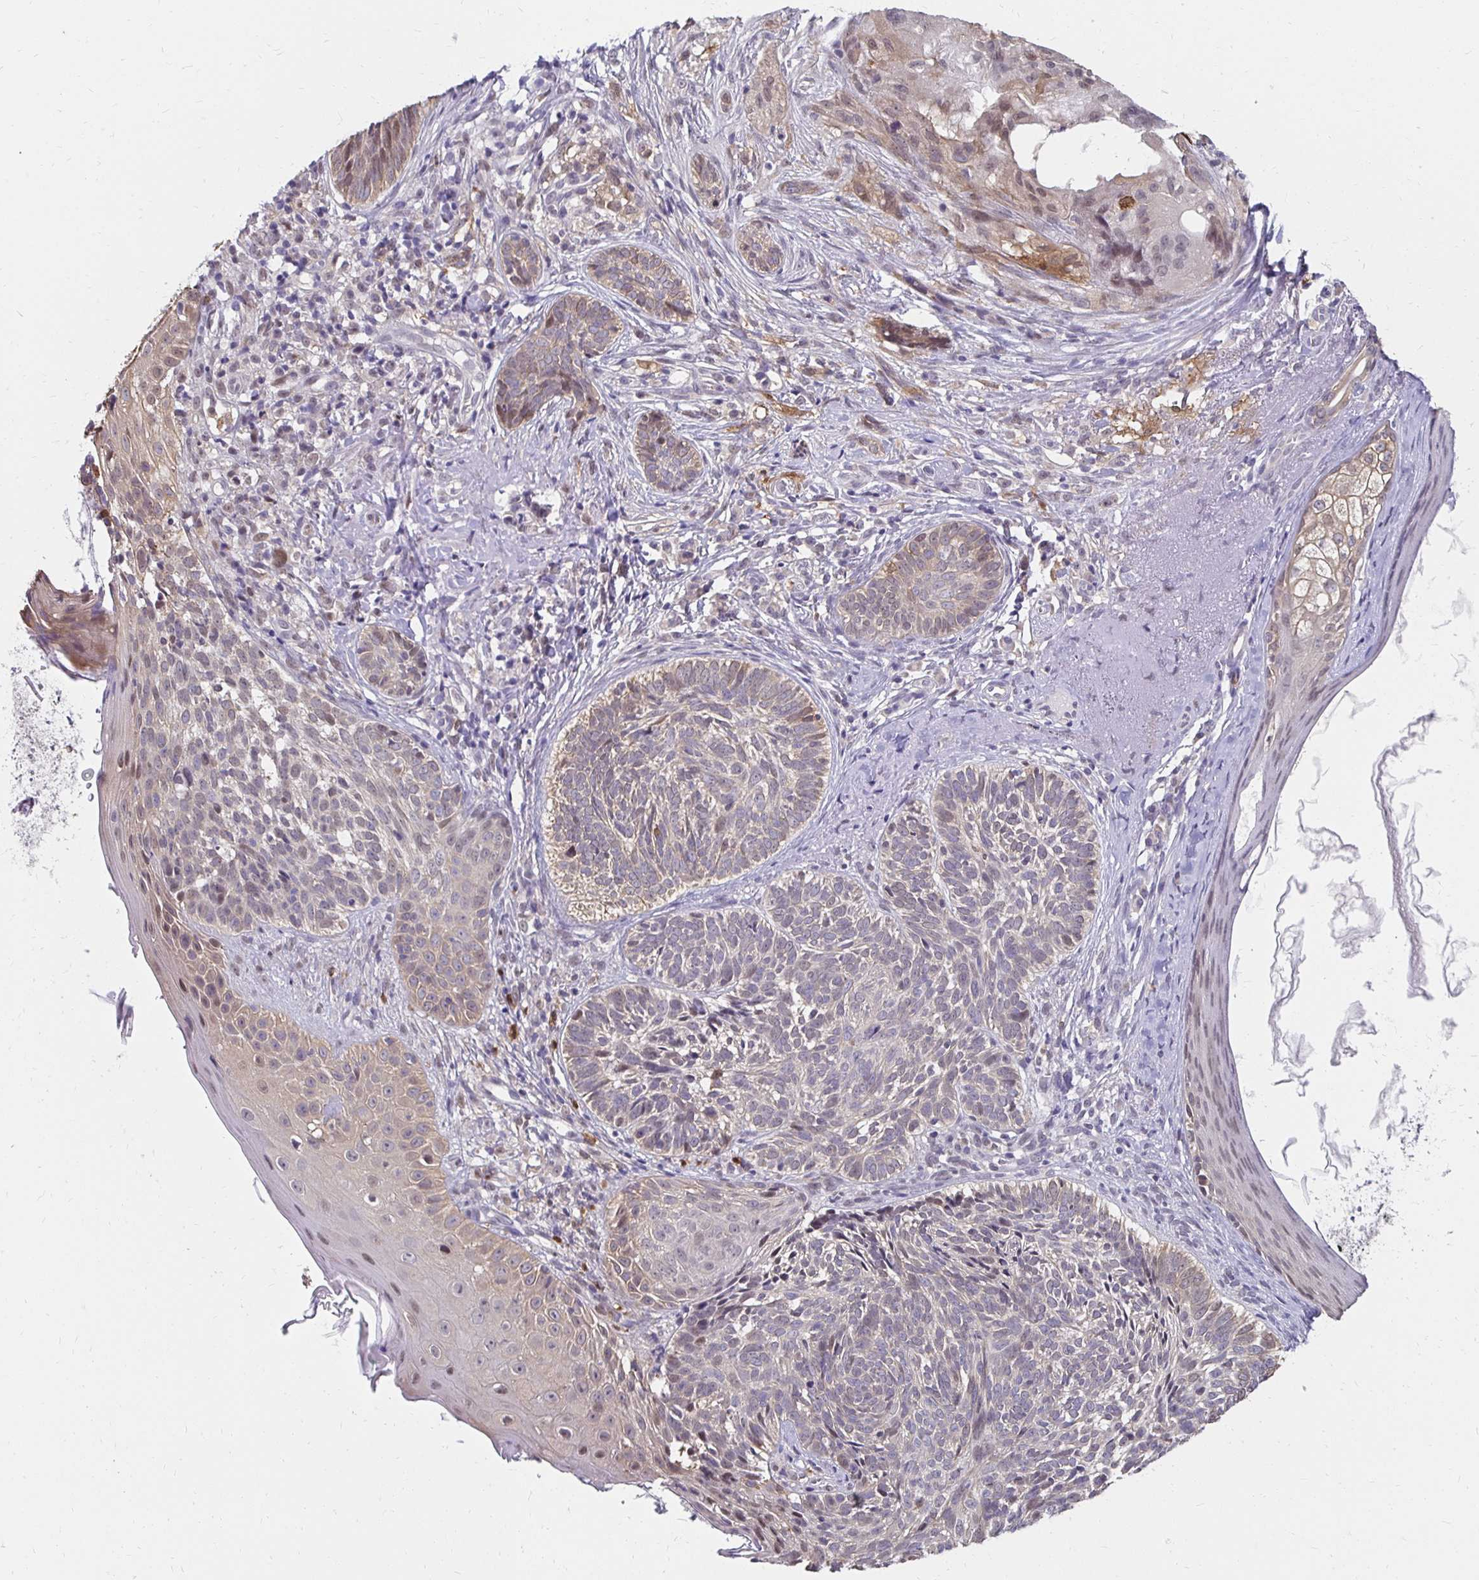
{"staining": {"intensity": "weak", "quantity": "25%-75%", "location": "cytoplasmic/membranous"}, "tissue": "skin cancer", "cell_type": "Tumor cells", "image_type": "cancer", "snomed": [{"axis": "morphology", "description": "Basal cell carcinoma"}, {"axis": "topography", "description": "Skin"}], "caption": "Immunohistochemistry (IHC) of basal cell carcinoma (skin) displays low levels of weak cytoplasmic/membranous staining in approximately 25%-75% of tumor cells.", "gene": "PADI2", "patient": {"sex": "female", "age": 74}}